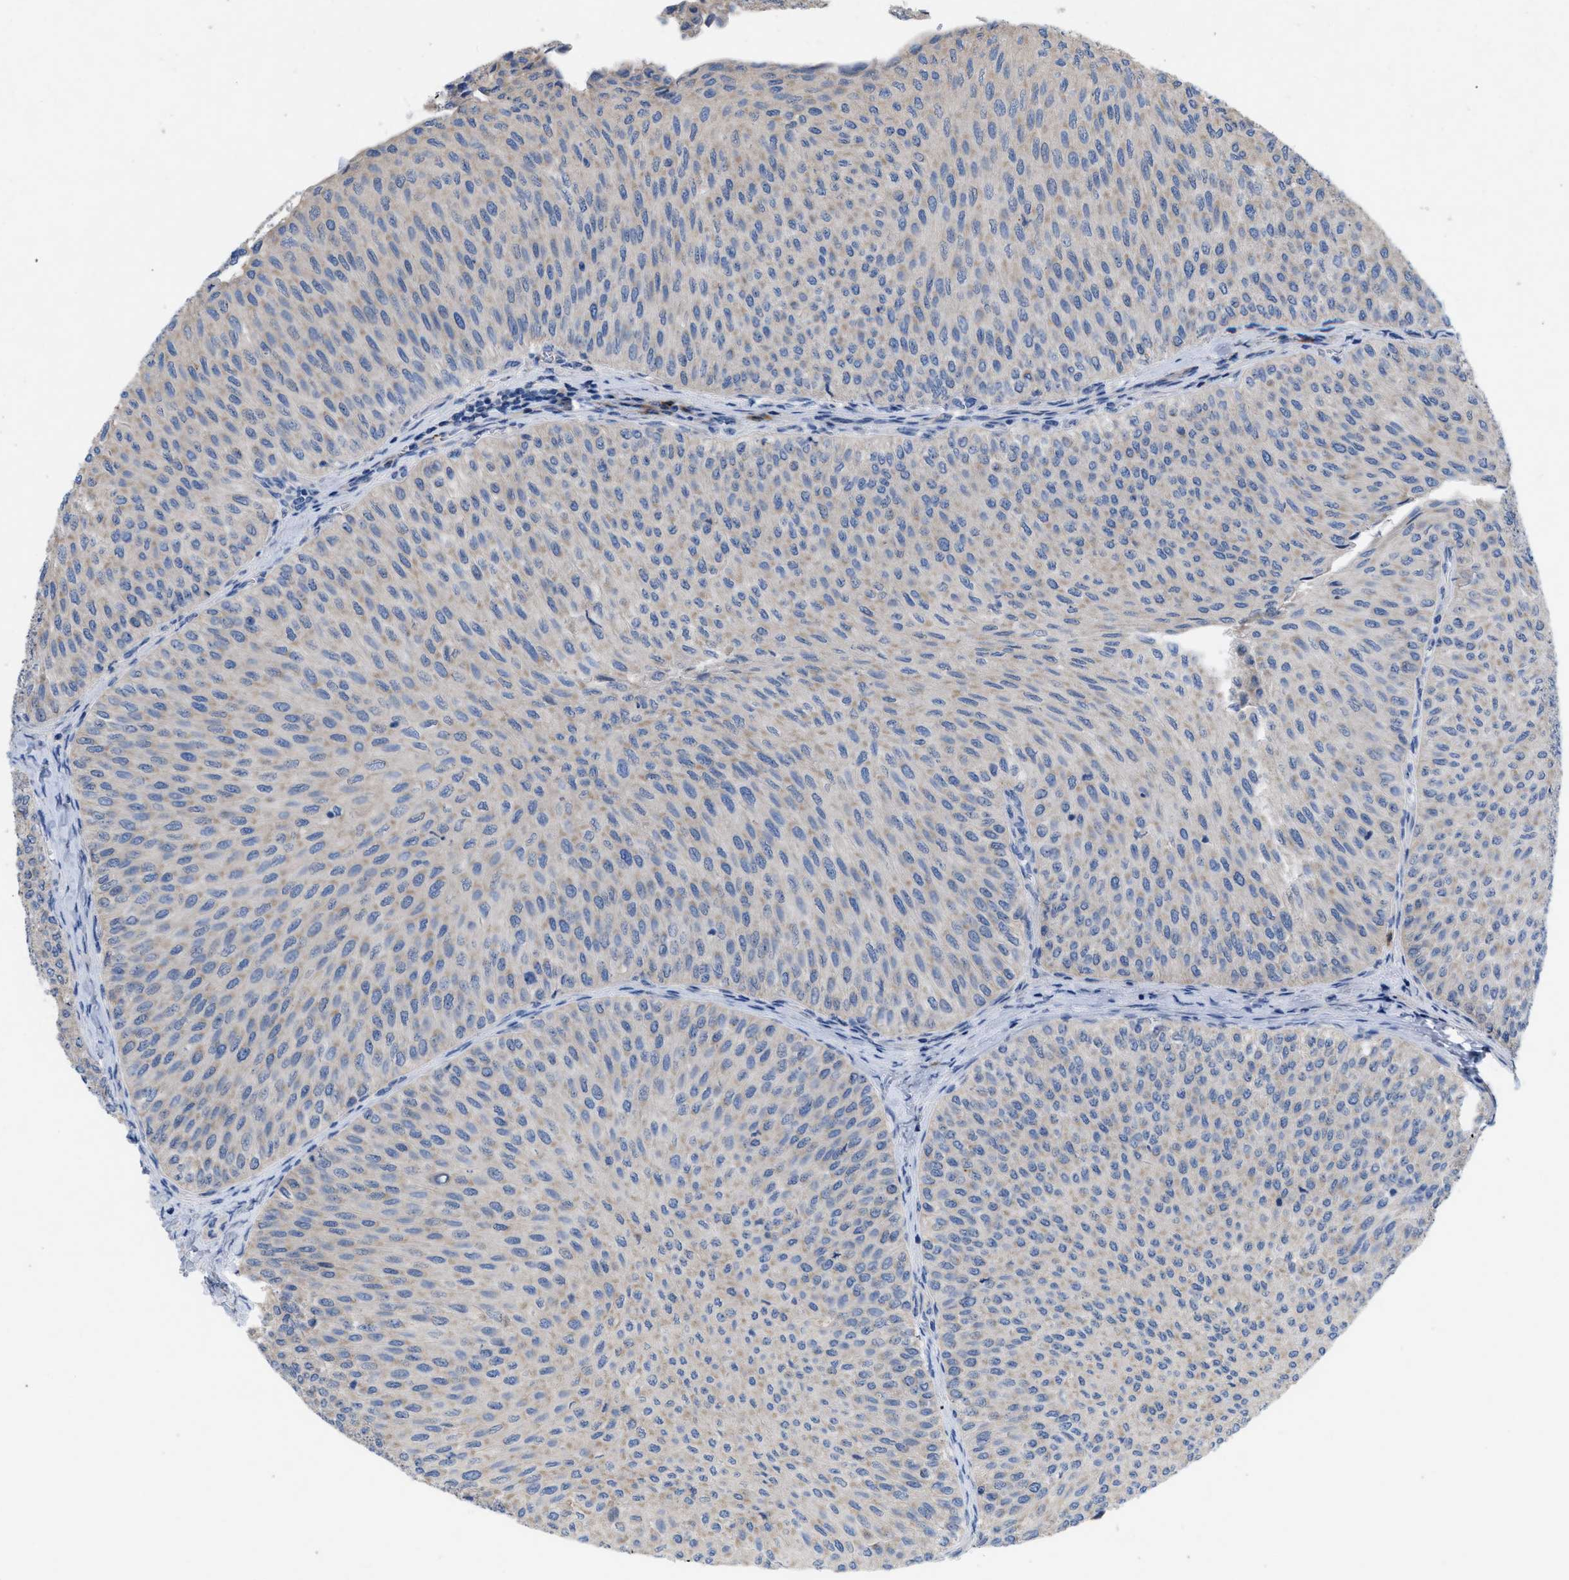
{"staining": {"intensity": "weak", "quantity": "<25%", "location": "cytoplasmic/membranous"}, "tissue": "urothelial cancer", "cell_type": "Tumor cells", "image_type": "cancer", "snomed": [{"axis": "morphology", "description": "Urothelial carcinoma, Low grade"}, {"axis": "topography", "description": "Urinary bladder"}], "caption": "A high-resolution image shows IHC staining of low-grade urothelial carcinoma, which reveals no significant expression in tumor cells.", "gene": "PLPPR5", "patient": {"sex": "male", "age": 78}}